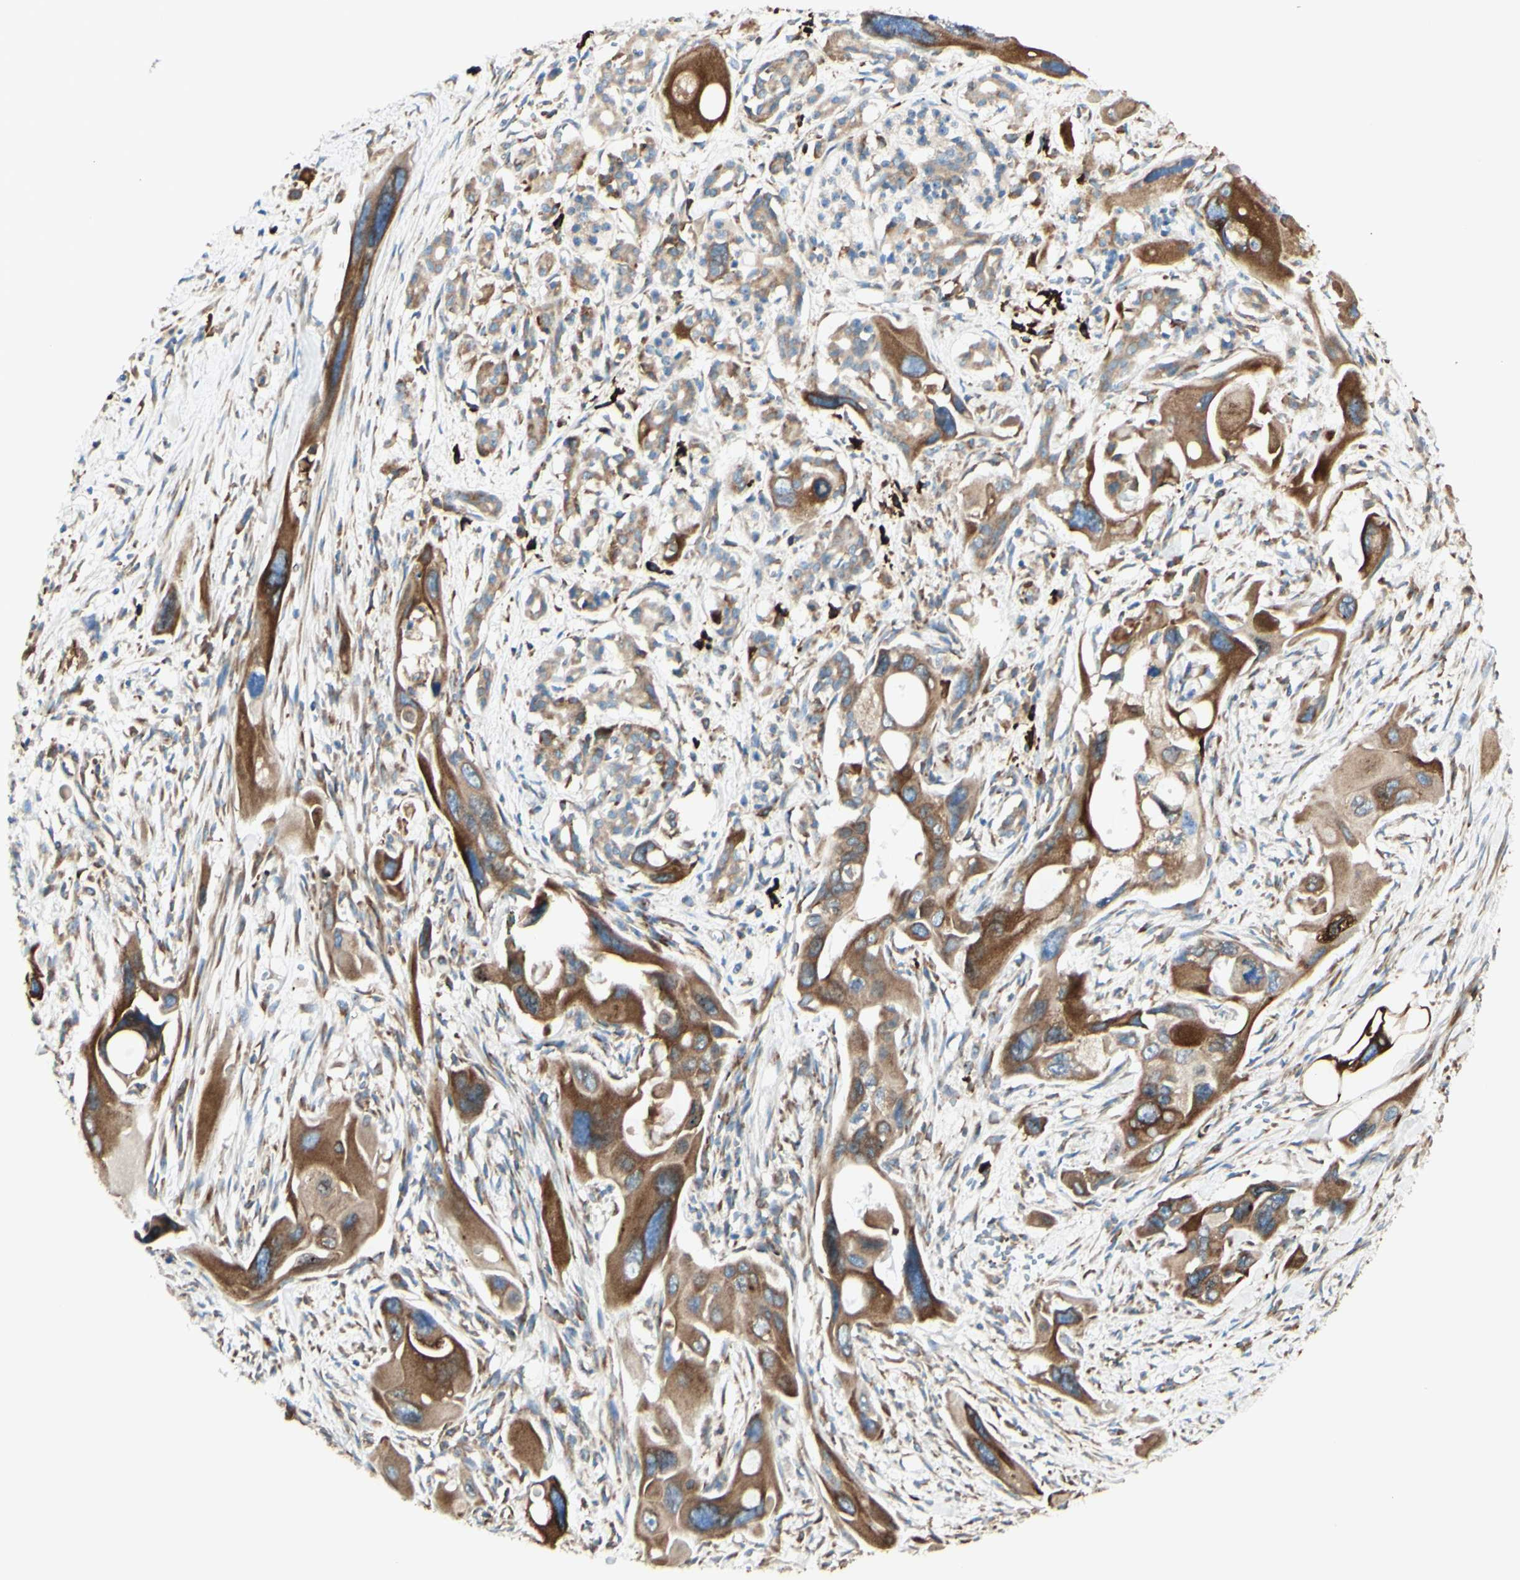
{"staining": {"intensity": "strong", "quantity": ">75%", "location": "cytoplasmic/membranous"}, "tissue": "pancreatic cancer", "cell_type": "Tumor cells", "image_type": "cancer", "snomed": [{"axis": "morphology", "description": "Adenocarcinoma, NOS"}, {"axis": "topography", "description": "Pancreas"}], "caption": "The photomicrograph shows staining of pancreatic adenocarcinoma, revealing strong cytoplasmic/membranous protein staining (brown color) within tumor cells.", "gene": "DNAJB11", "patient": {"sex": "male", "age": 73}}